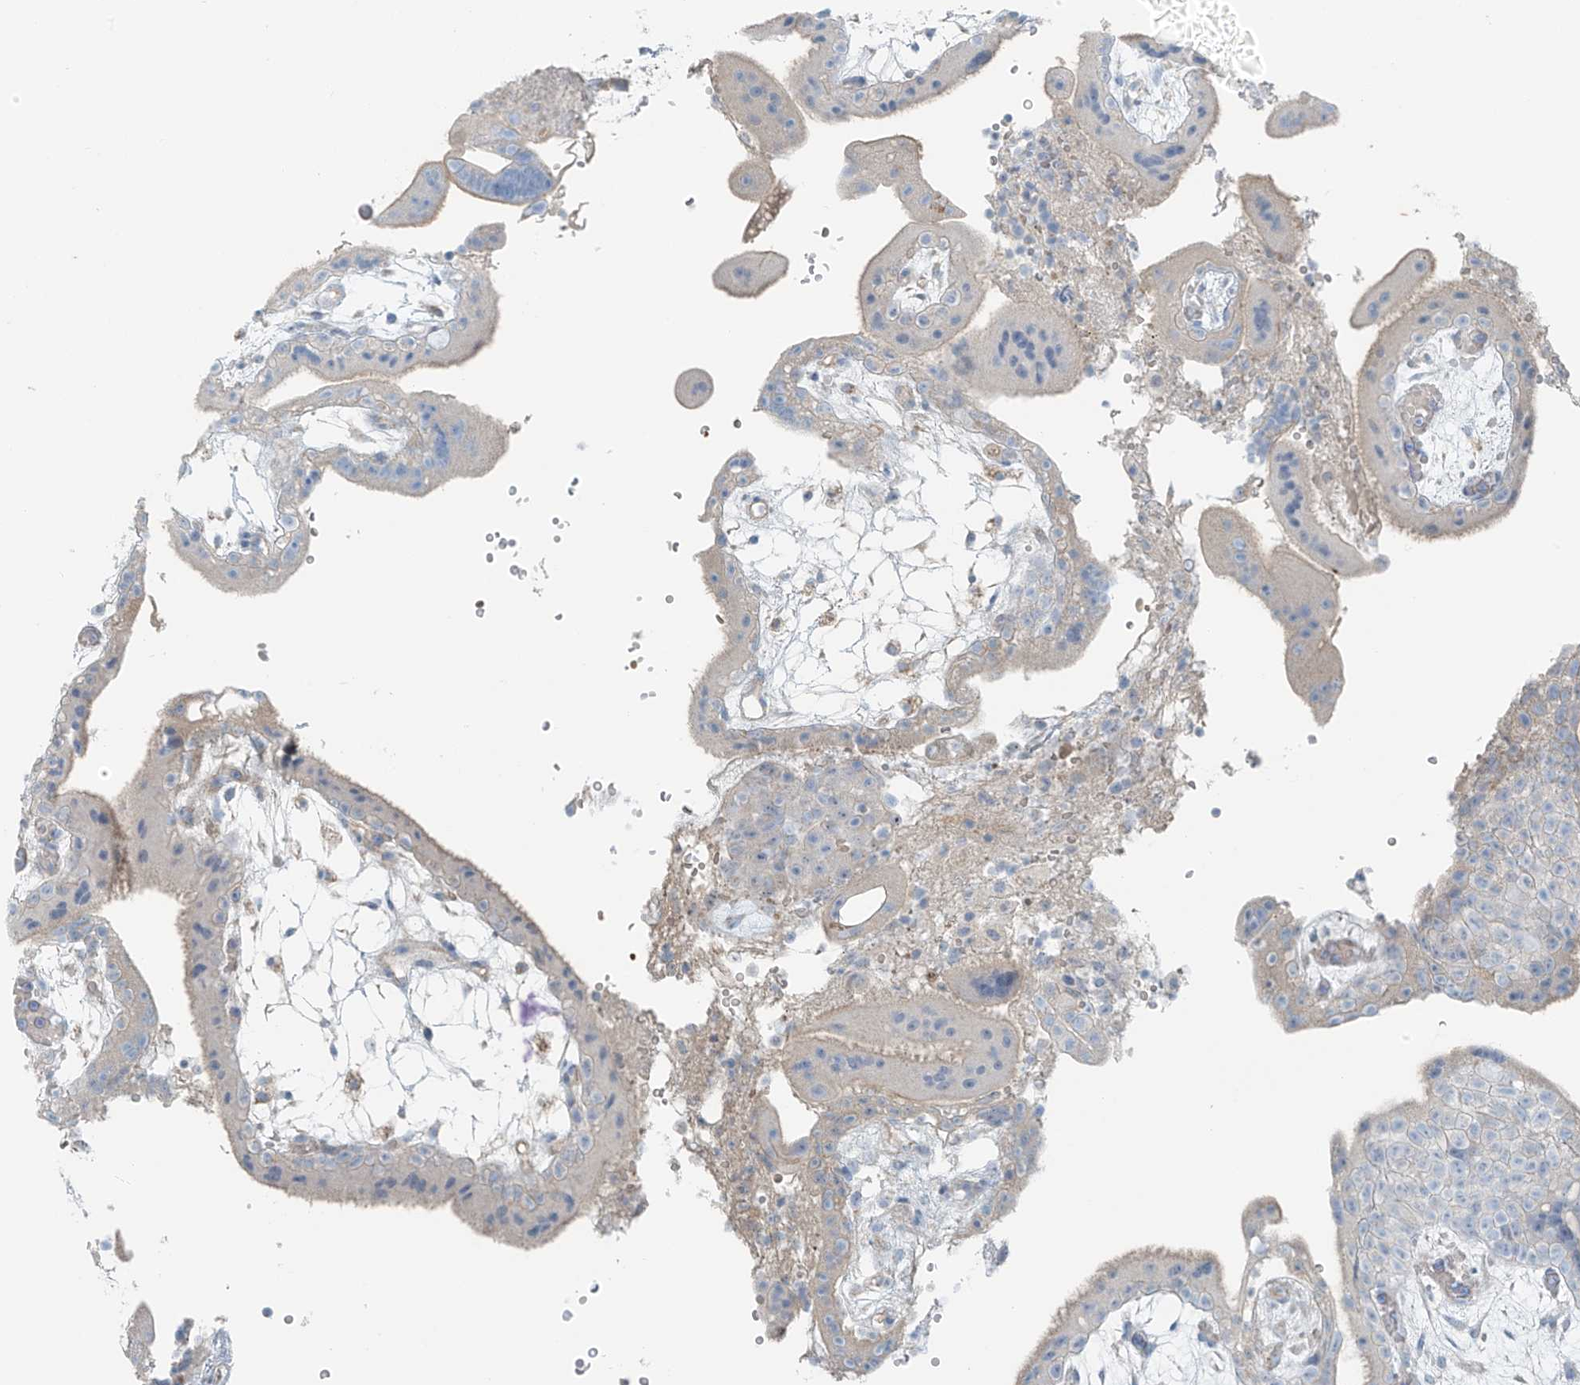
{"staining": {"intensity": "weak", "quantity": "<25%", "location": "cytoplasmic/membranous"}, "tissue": "placenta", "cell_type": "Trophoblastic cells", "image_type": "normal", "snomed": [{"axis": "morphology", "description": "Normal tissue, NOS"}, {"axis": "topography", "description": "Placenta"}], "caption": "The photomicrograph displays no significant expression in trophoblastic cells of placenta. The staining was performed using DAB to visualize the protein expression in brown, while the nuclei were stained in blue with hematoxylin (Magnification: 20x).", "gene": "FAM131C", "patient": {"sex": "female", "age": 18}}